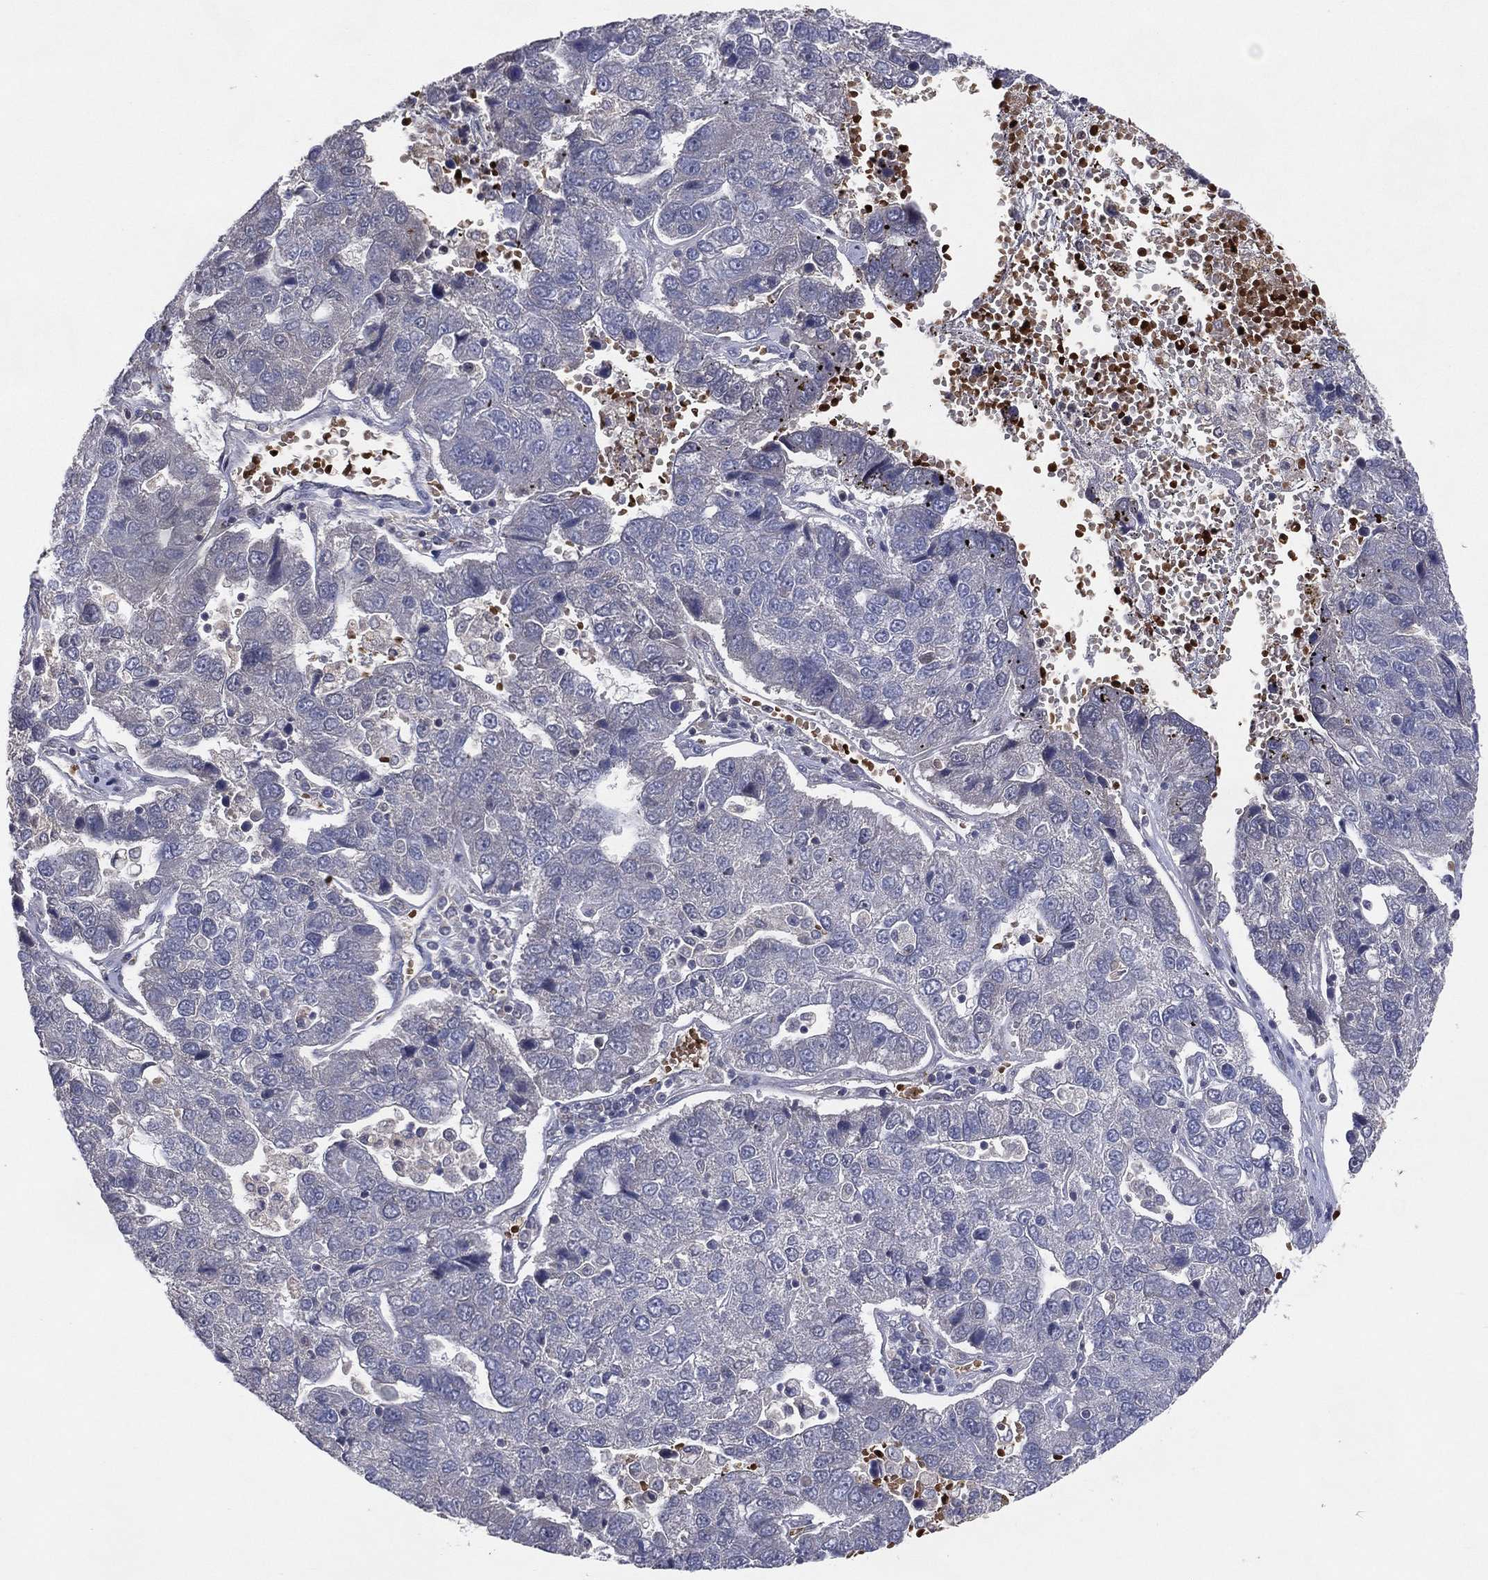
{"staining": {"intensity": "negative", "quantity": "none", "location": "none"}, "tissue": "pancreatic cancer", "cell_type": "Tumor cells", "image_type": "cancer", "snomed": [{"axis": "morphology", "description": "Adenocarcinoma, NOS"}, {"axis": "topography", "description": "Pancreas"}], "caption": "IHC histopathology image of neoplastic tissue: human pancreatic cancer stained with DAB (3,3'-diaminobenzidine) exhibits no significant protein positivity in tumor cells.", "gene": "DNAH7", "patient": {"sex": "female", "age": 61}}